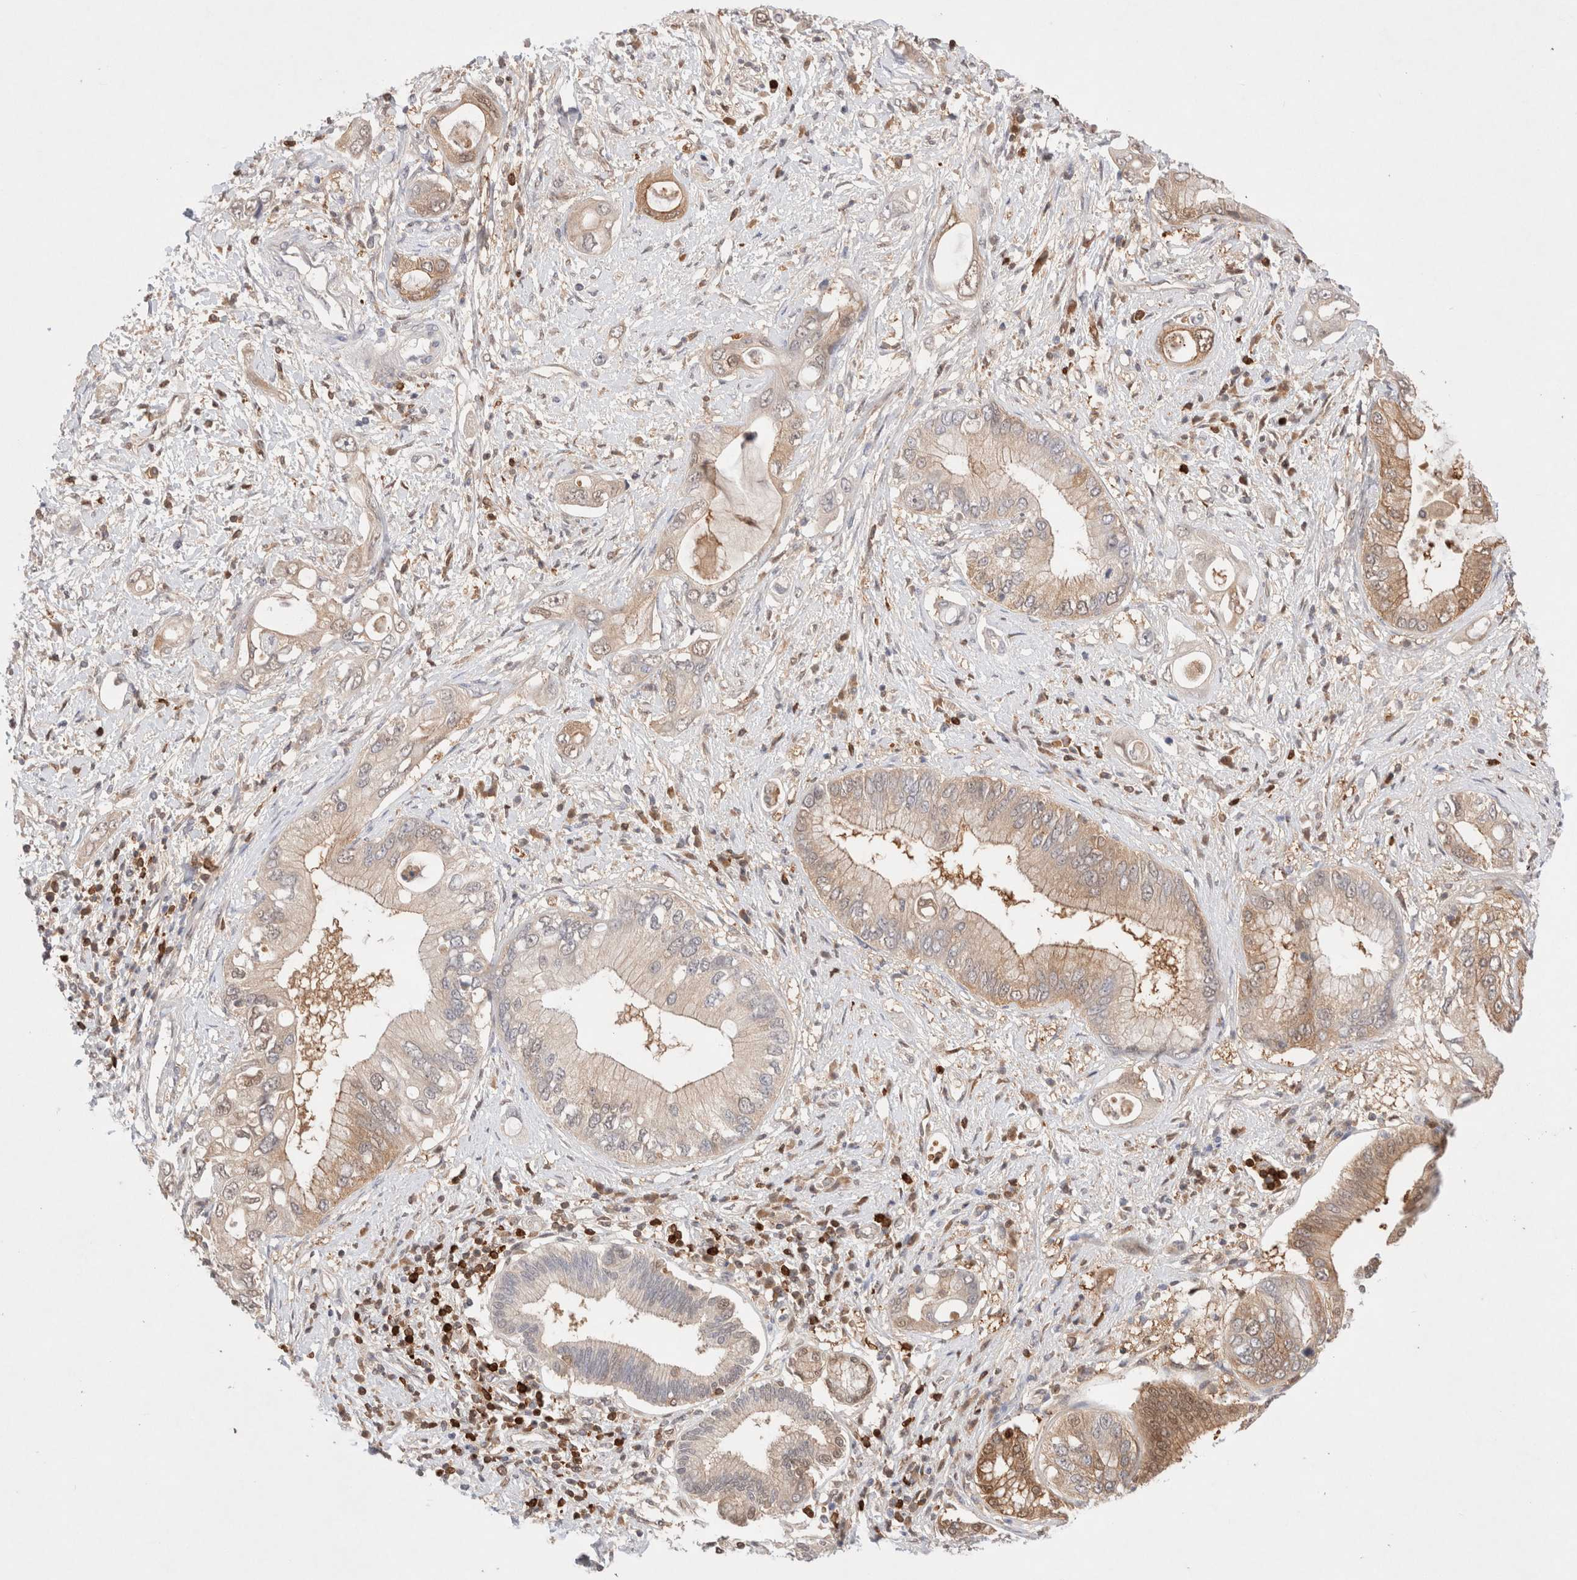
{"staining": {"intensity": "moderate", "quantity": "<25%", "location": "cytoplasmic/membranous"}, "tissue": "pancreatic cancer", "cell_type": "Tumor cells", "image_type": "cancer", "snomed": [{"axis": "morphology", "description": "Inflammation, NOS"}, {"axis": "morphology", "description": "Adenocarcinoma, NOS"}, {"axis": "topography", "description": "Pancreas"}], "caption": "Immunohistochemical staining of adenocarcinoma (pancreatic) demonstrates moderate cytoplasmic/membranous protein staining in about <25% of tumor cells. (Brightfield microscopy of DAB IHC at high magnification).", "gene": "STARD10", "patient": {"sex": "female", "age": 56}}